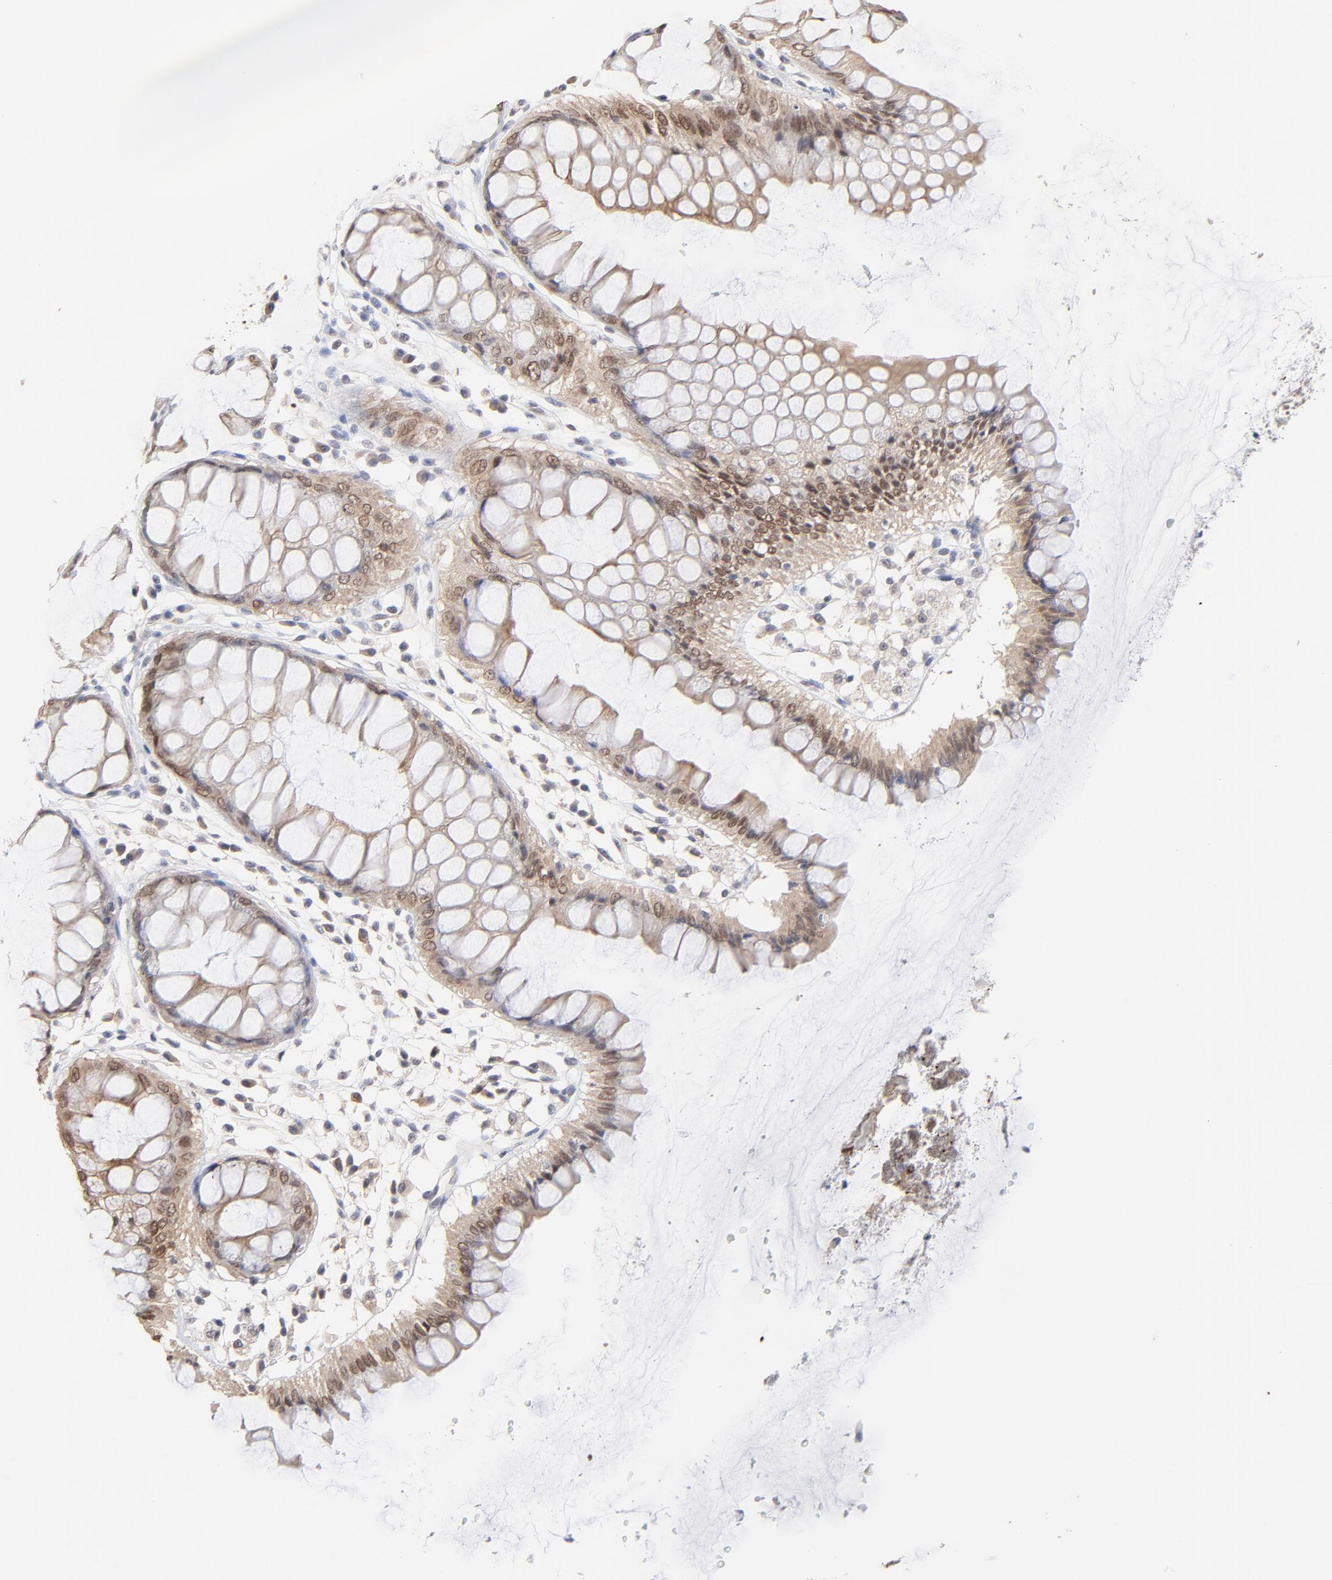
{"staining": {"intensity": "moderate", "quantity": ">75%", "location": "cytoplasmic/membranous,nuclear"}, "tissue": "rectum", "cell_type": "Glandular cells", "image_type": "normal", "snomed": [{"axis": "morphology", "description": "Normal tissue, NOS"}, {"axis": "morphology", "description": "Adenocarcinoma, NOS"}, {"axis": "topography", "description": "Rectum"}], "caption": "An immunohistochemistry histopathology image of normal tissue is shown. Protein staining in brown labels moderate cytoplasmic/membranous,nuclear positivity in rectum within glandular cells.", "gene": "FAM199X", "patient": {"sex": "female", "age": 65}}